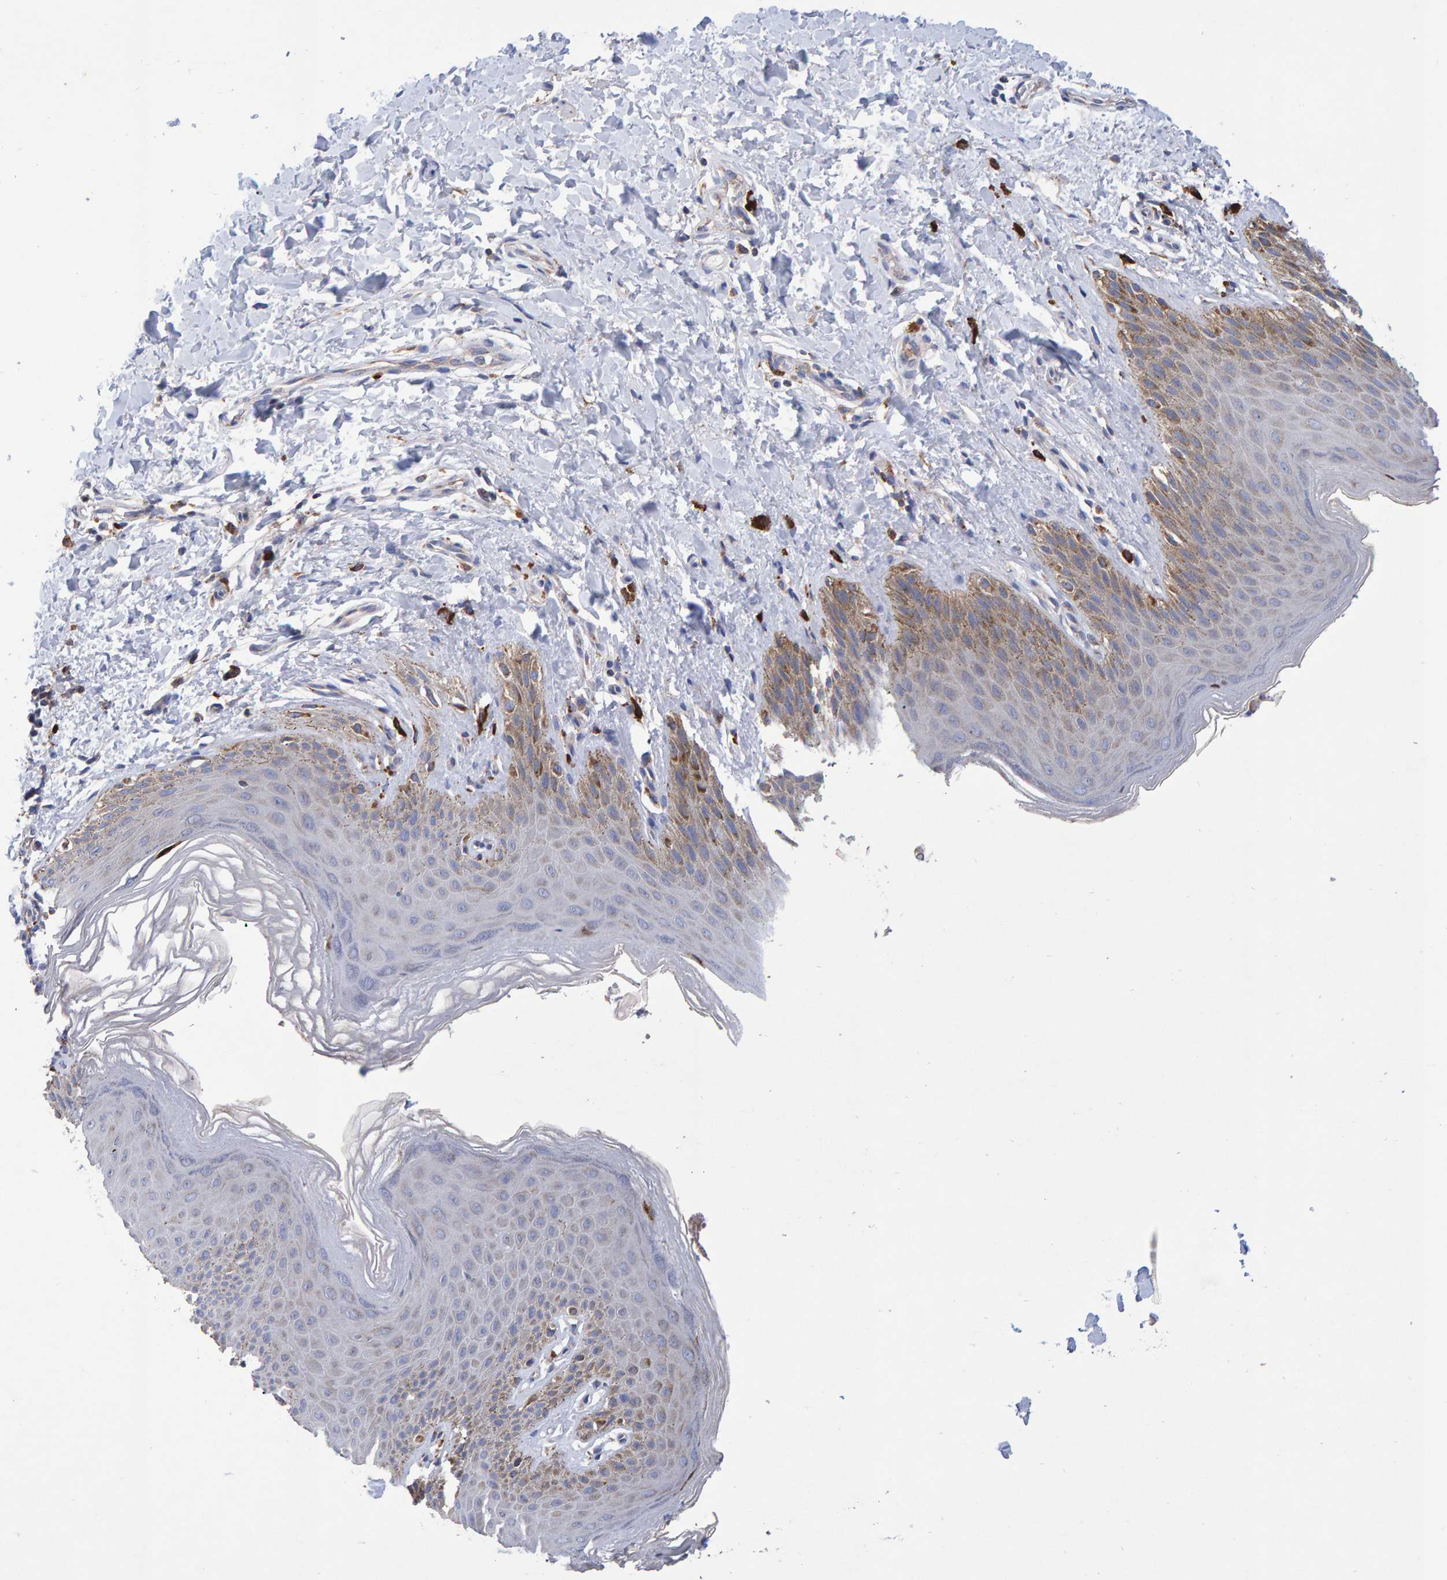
{"staining": {"intensity": "weak", "quantity": "25%-75%", "location": "cytoplasmic/membranous"}, "tissue": "skin", "cell_type": "Epidermal cells", "image_type": "normal", "snomed": [{"axis": "morphology", "description": "Normal tissue, NOS"}, {"axis": "topography", "description": "Anal"}, {"axis": "topography", "description": "Peripheral nerve tissue"}], "caption": "The histopathology image exhibits immunohistochemical staining of benign skin. There is weak cytoplasmic/membranous expression is identified in about 25%-75% of epidermal cells.", "gene": "EFR3A", "patient": {"sex": "male", "age": 44}}